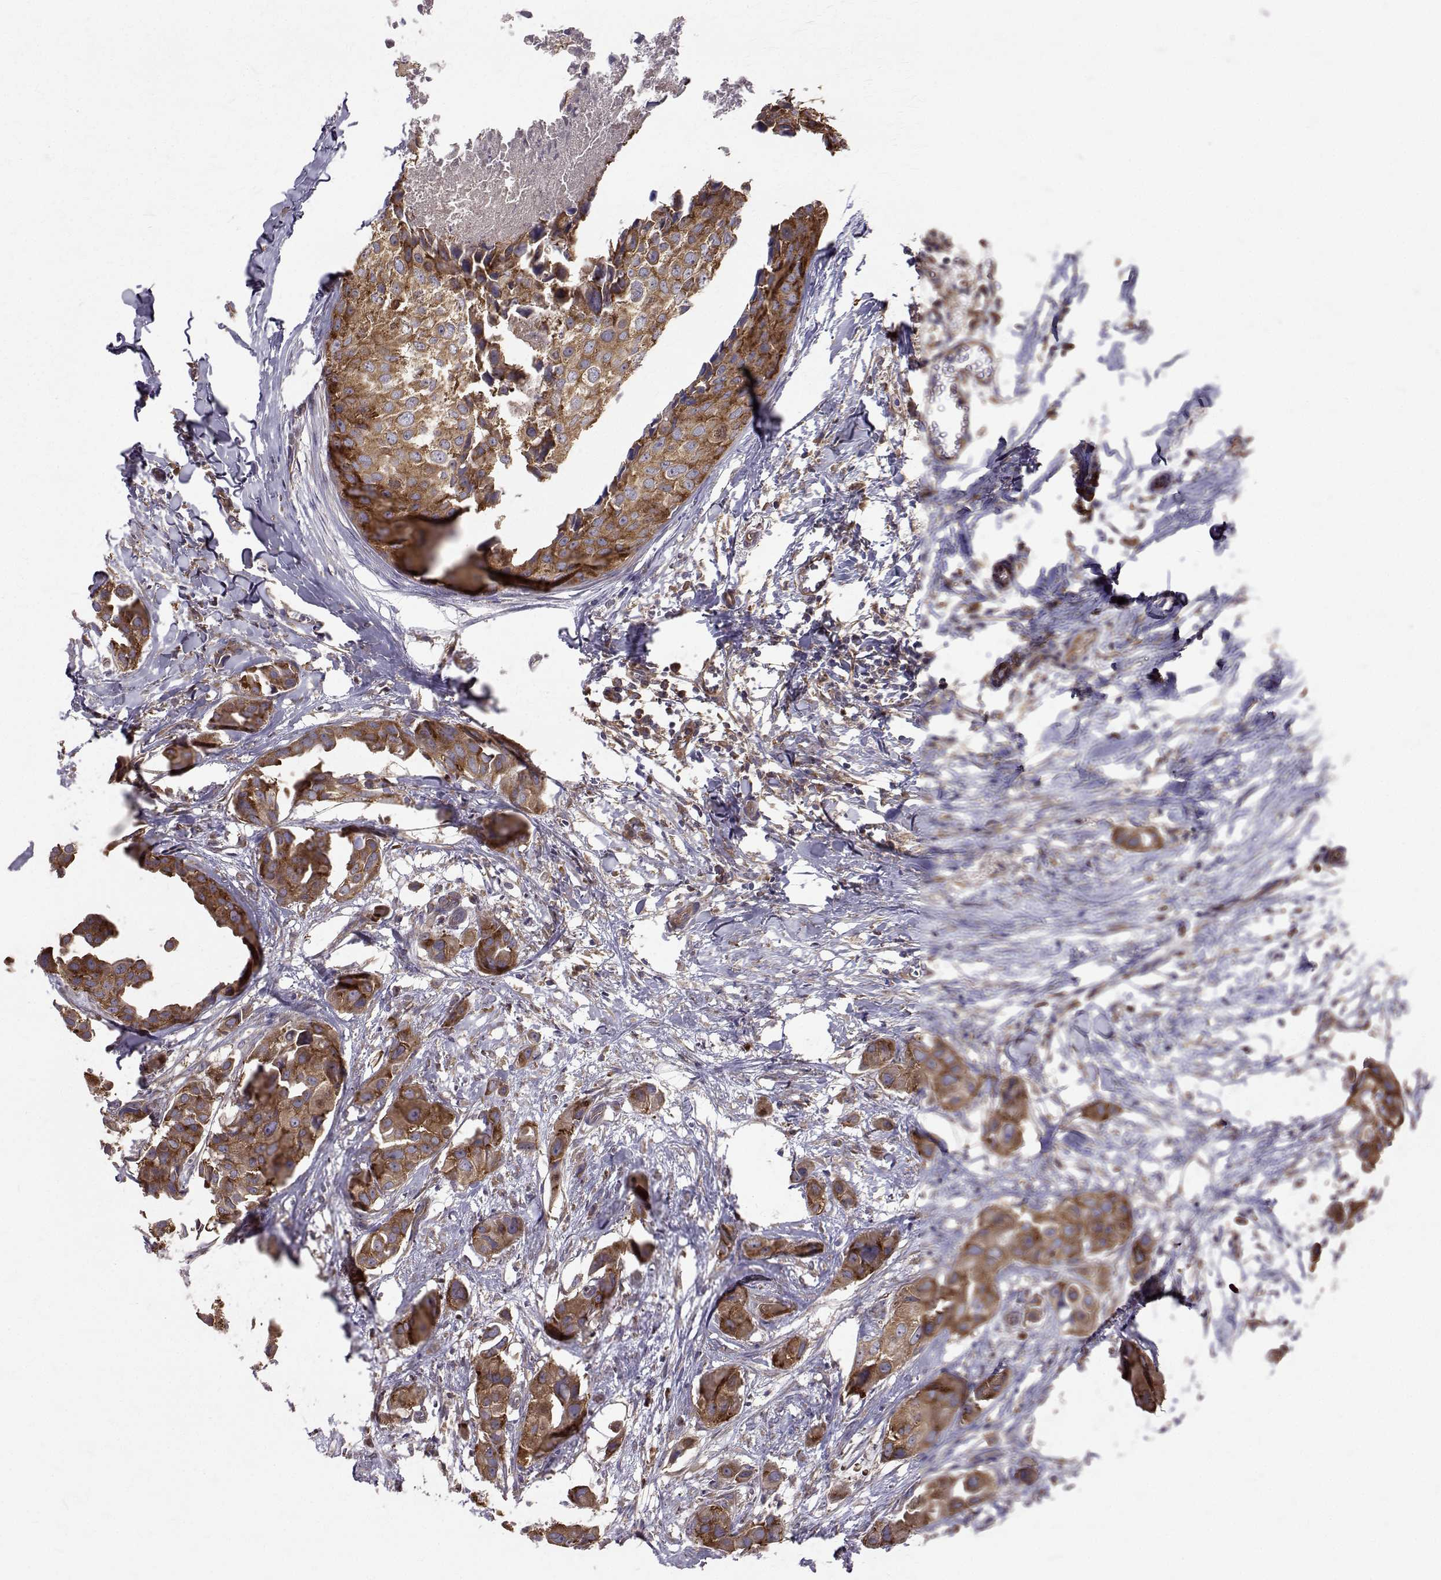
{"staining": {"intensity": "moderate", "quantity": ">75%", "location": "cytoplasmic/membranous"}, "tissue": "breast cancer", "cell_type": "Tumor cells", "image_type": "cancer", "snomed": [{"axis": "morphology", "description": "Duct carcinoma"}, {"axis": "topography", "description": "Breast"}], "caption": "Protein expression analysis of human infiltrating ductal carcinoma (breast) reveals moderate cytoplasmic/membranous positivity in approximately >75% of tumor cells.", "gene": "FARSB", "patient": {"sex": "female", "age": 38}}